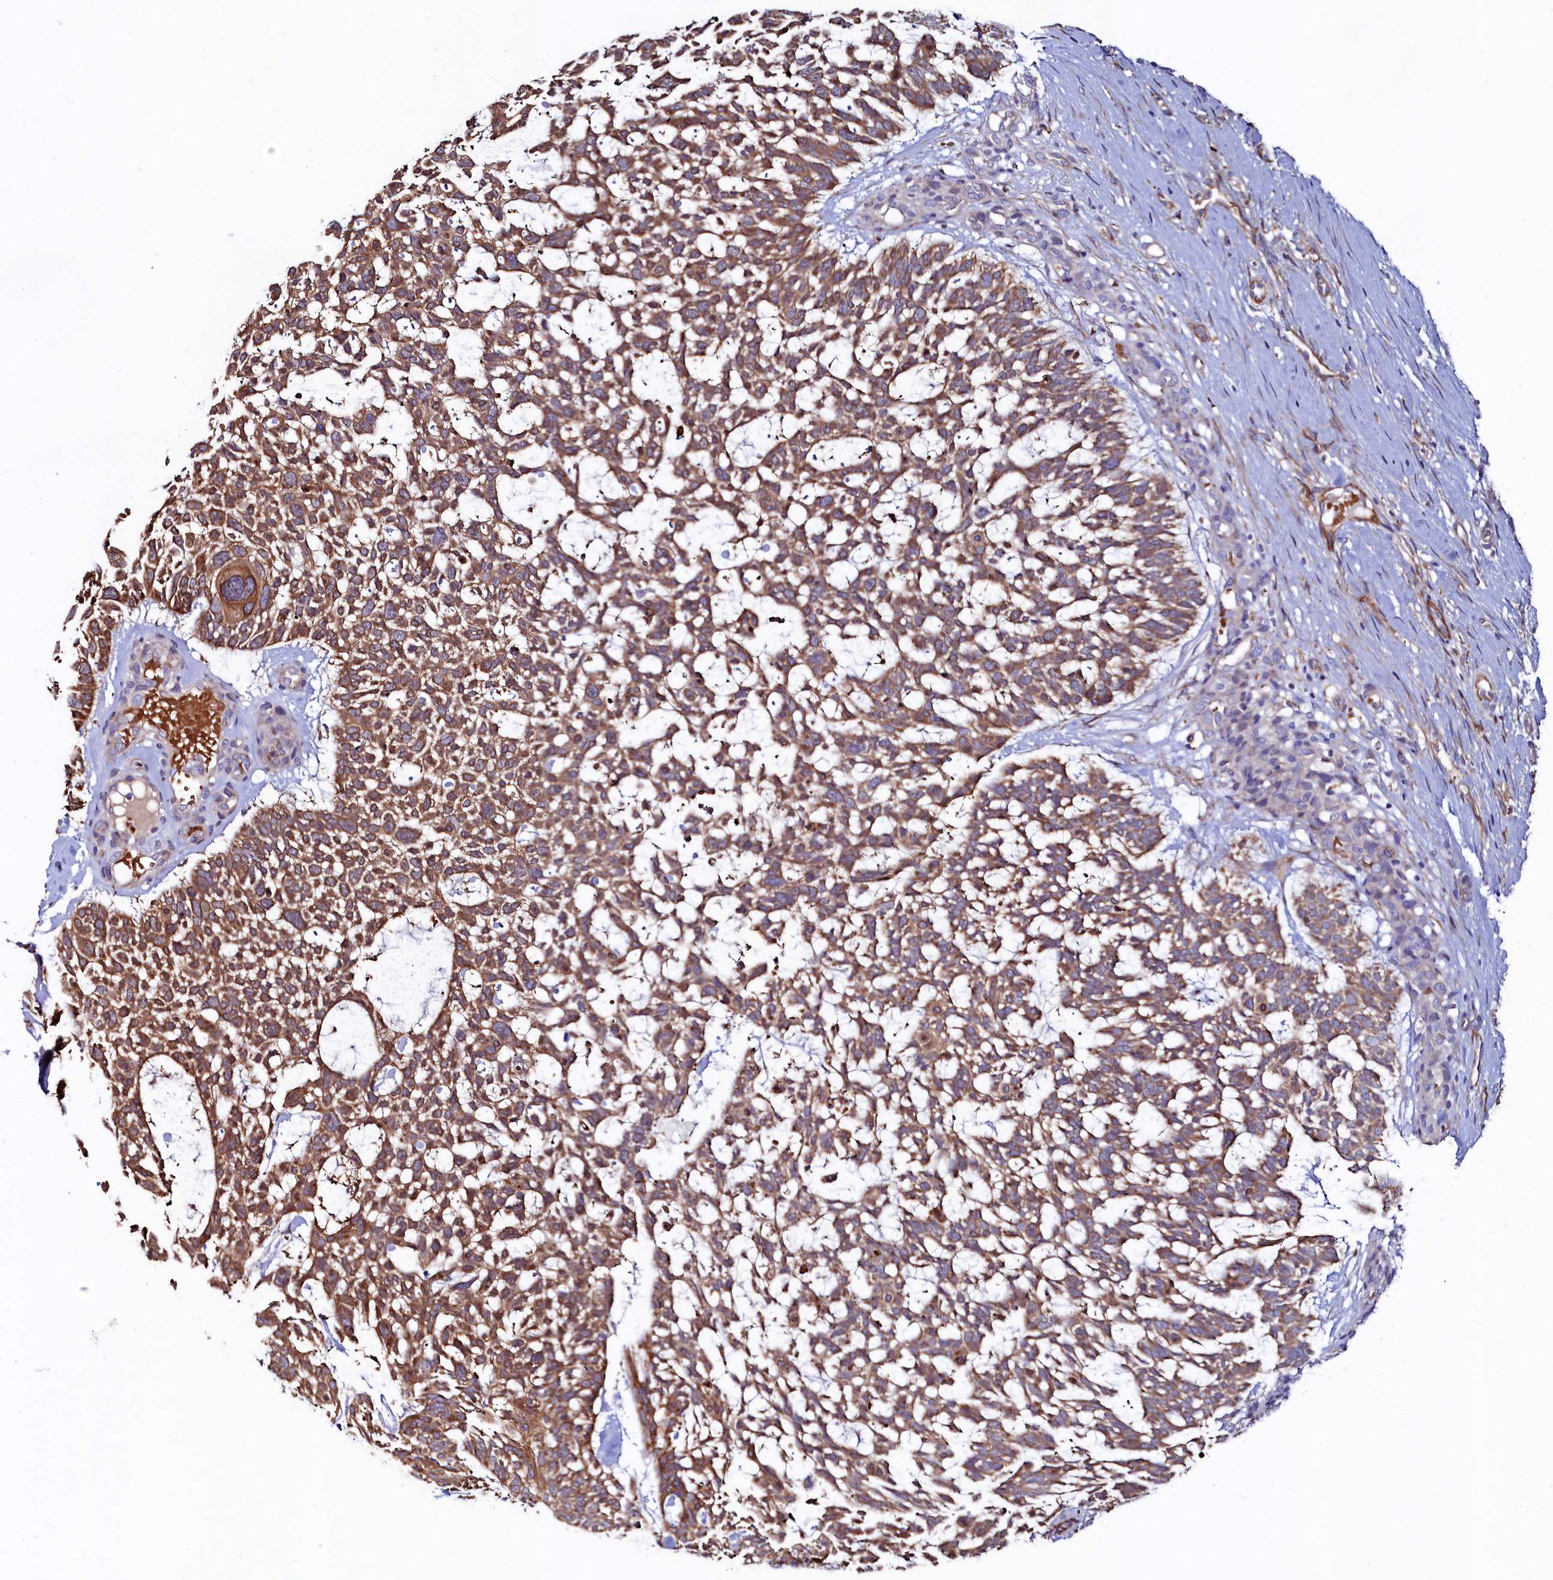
{"staining": {"intensity": "moderate", "quantity": ">75%", "location": "cytoplasmic/membranous"}, "tissue": "skin cancer", "cell_type": "Tumor cells", "image_type": "cancer", "snomed": [{"axis": "morphology", "description": "Basal cell carcinoma"}, {"axis": "topography", "description": "Skin"}], "caption": "This is an image of immunohistochemistry staining of skin basal cell carcinoma, which shows moderate positivity in the cytoplasmic/membranous of tumor cells.", "gene": "ASTE1", "patient": {"sex": "male", "age": 88}}